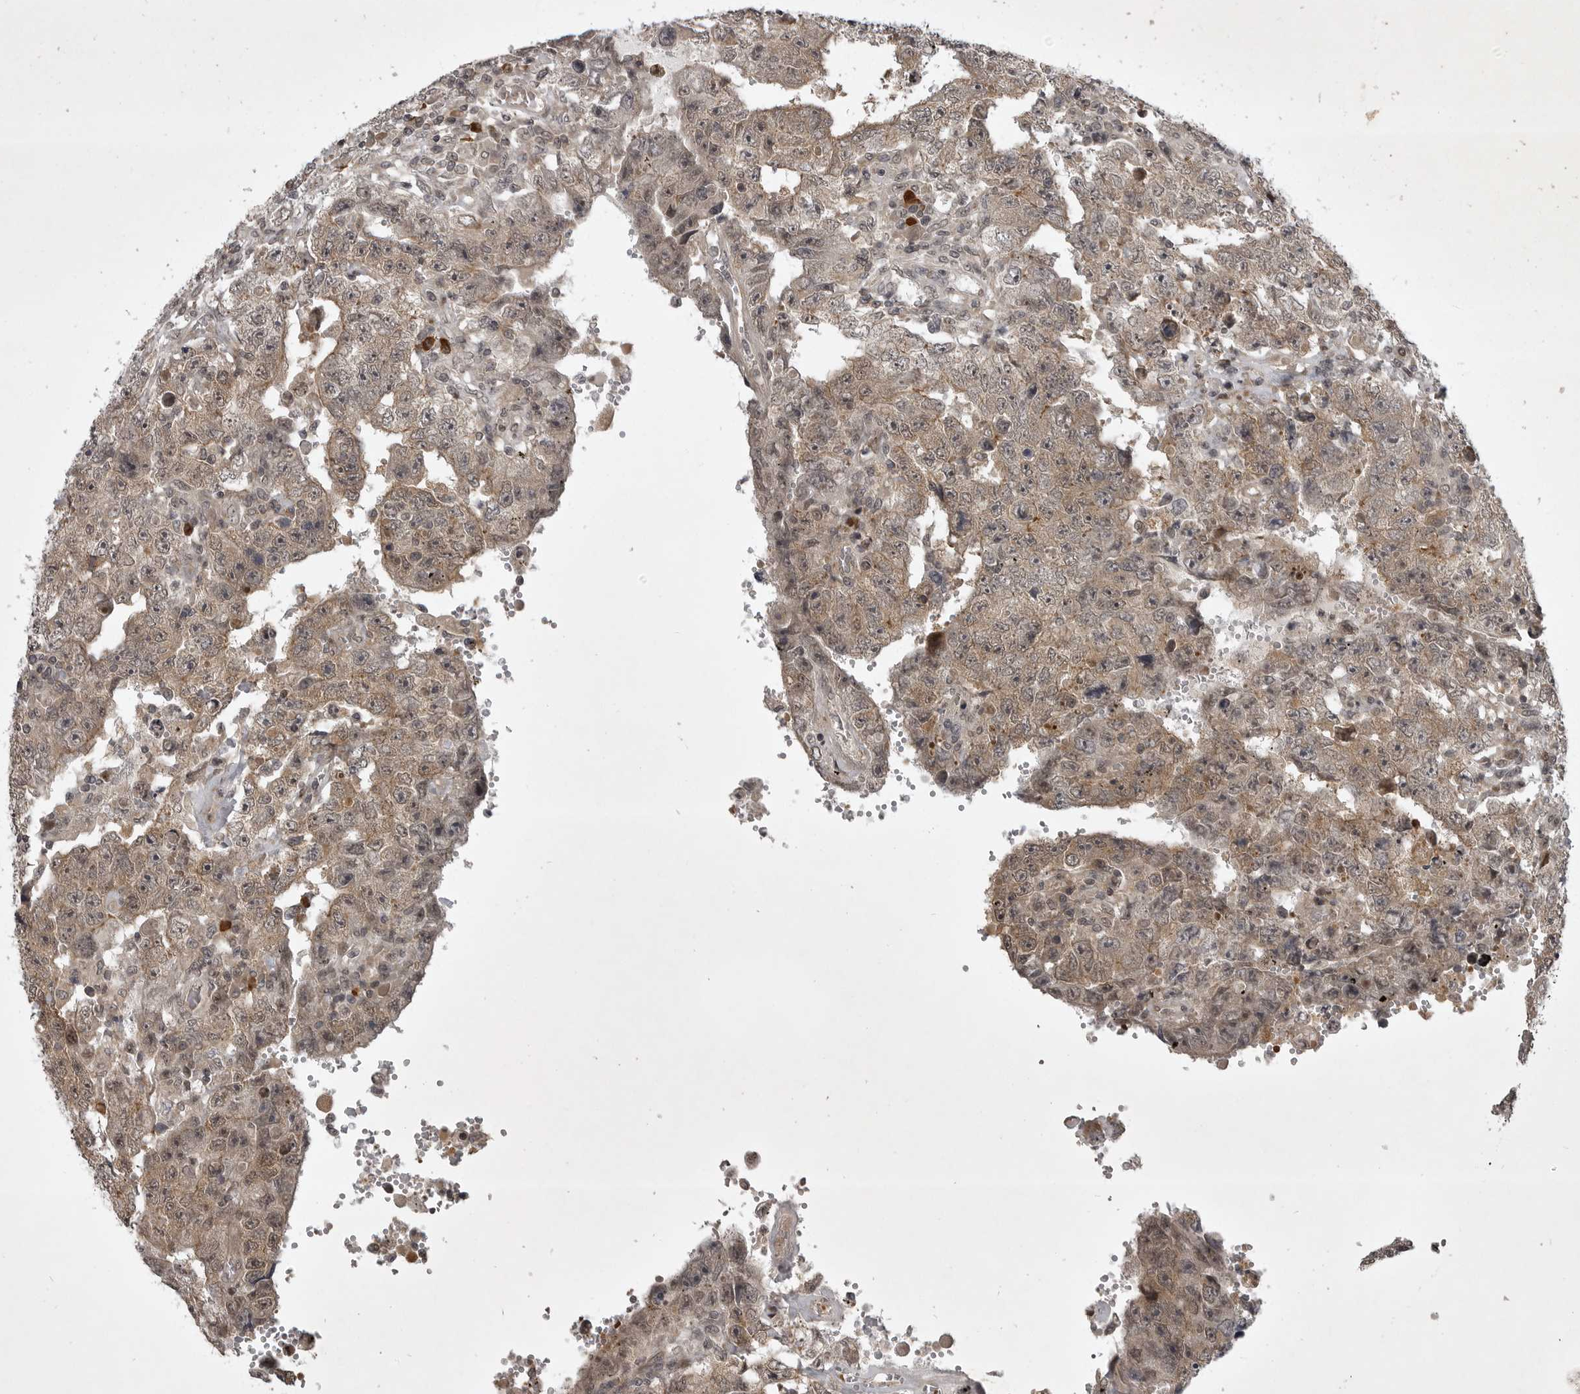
{"staining": {"intensity": "moderate", "quantity": ">75%", "location": "cytoplasmic/membranous"}, "tissue": "testis cancer", "cell_type": "Tumor cells", "image_type": "cancer", "snomed": [{"axis": "morphology", "description": "Carcinoma, Embryonal, NOS"}, {"axis": "topography", "description": "Testis"}], "caption": "IHC micrograph of human testis embryonal carcinoma stained for a protein (brown), which reveals medium levels of moderate cytoplasmic/membranous positivity in approximately >75% of tumor cells.", "gene": "SNX16", "patient": {"sex": "male", "age": 26}}